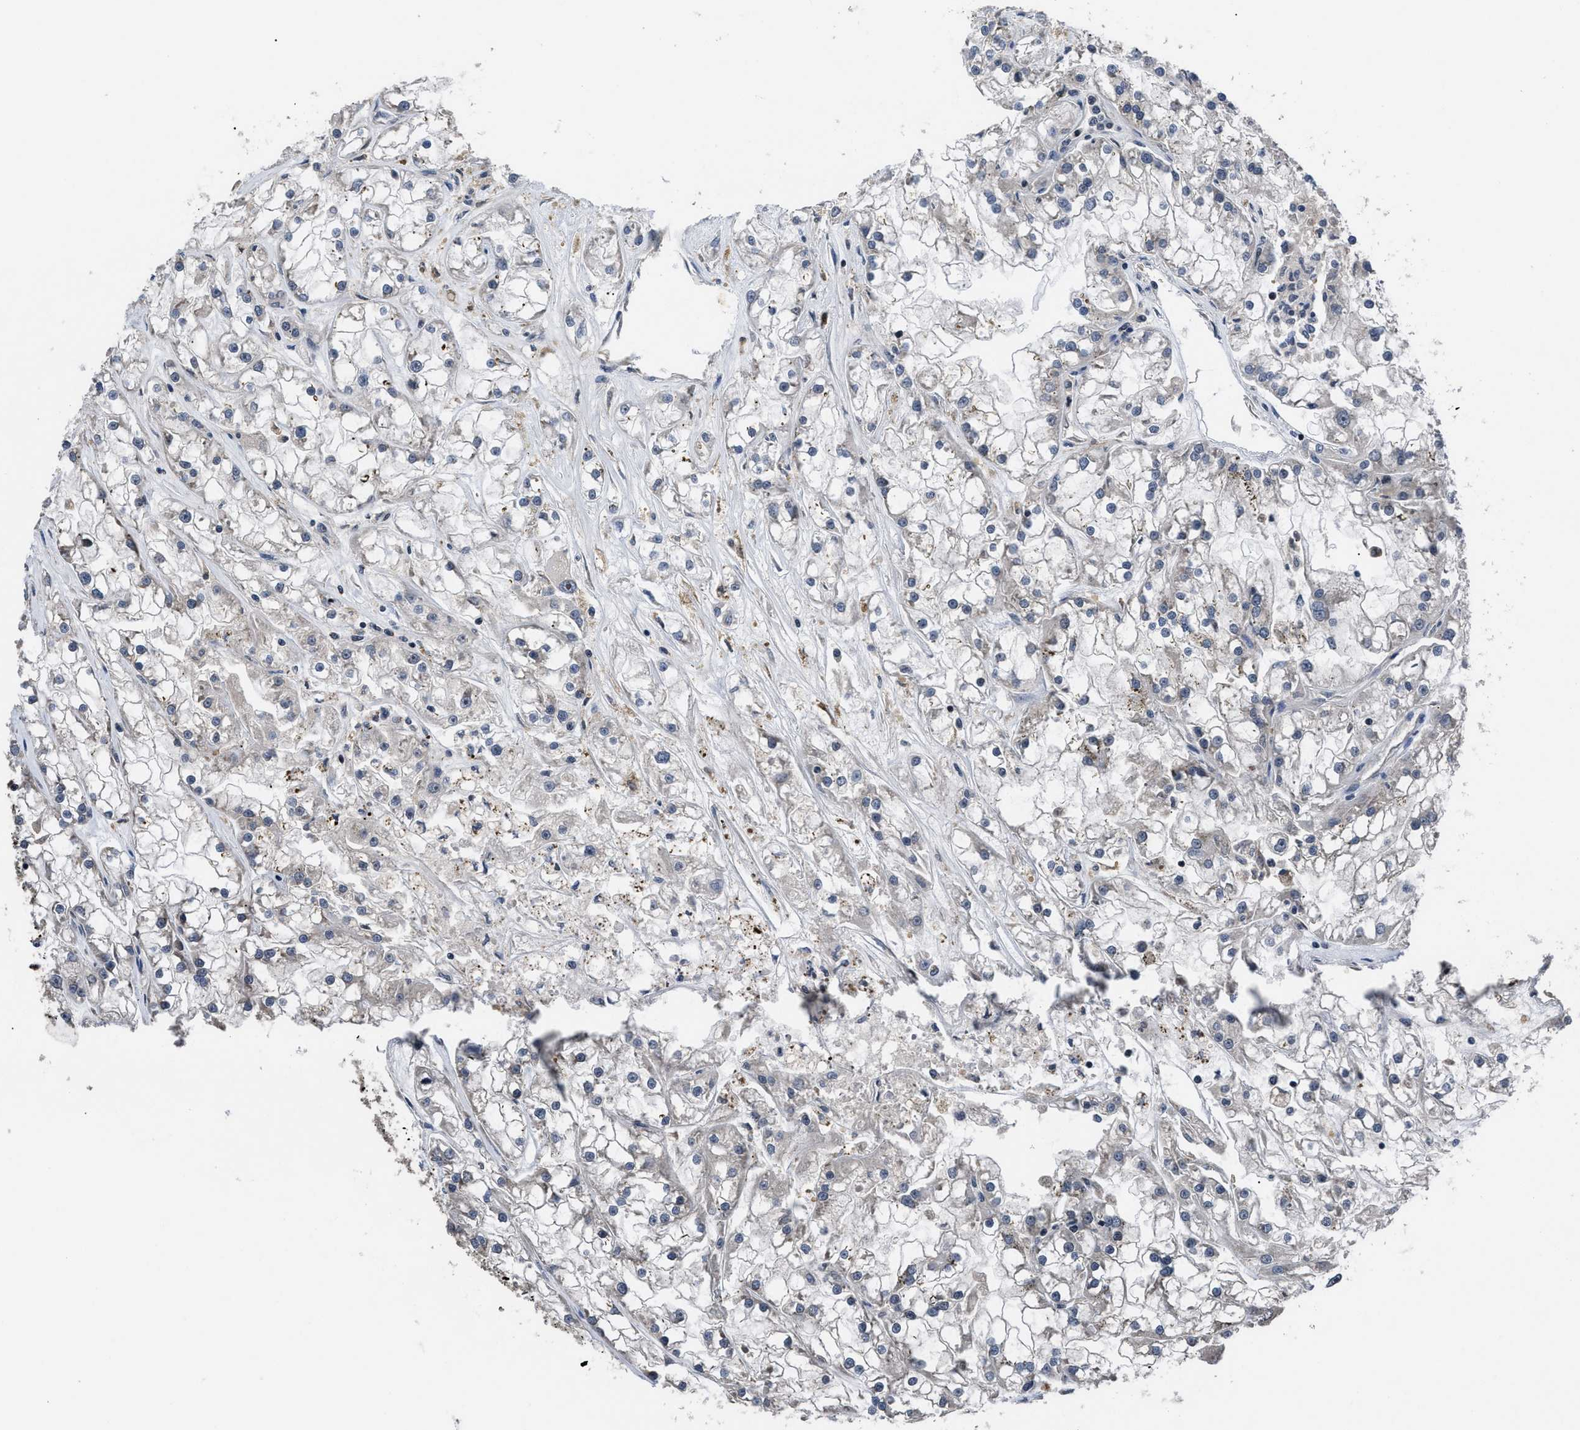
{"staining": {"intensity": "negative", "quantity": "none", "location": "none"}, "tissue": "renal cancer", "cell_type": "Tumor cells", "image_type": "cancer", "snomed": [{"axis": "morphology", "description": "Adenocarcinoma, NOS"}, {"axis": "topography", "description": "Kidney"}], "caption": "Immunohistochemical staining of renal cancer (adenocarcinoma) reveals no significant staining in tumor cells. (Immunohistochemistry, brightfield microscopy, high magnification).", "gene": "DNAJC14", "patient": {"sex": "female", "age": 52}}